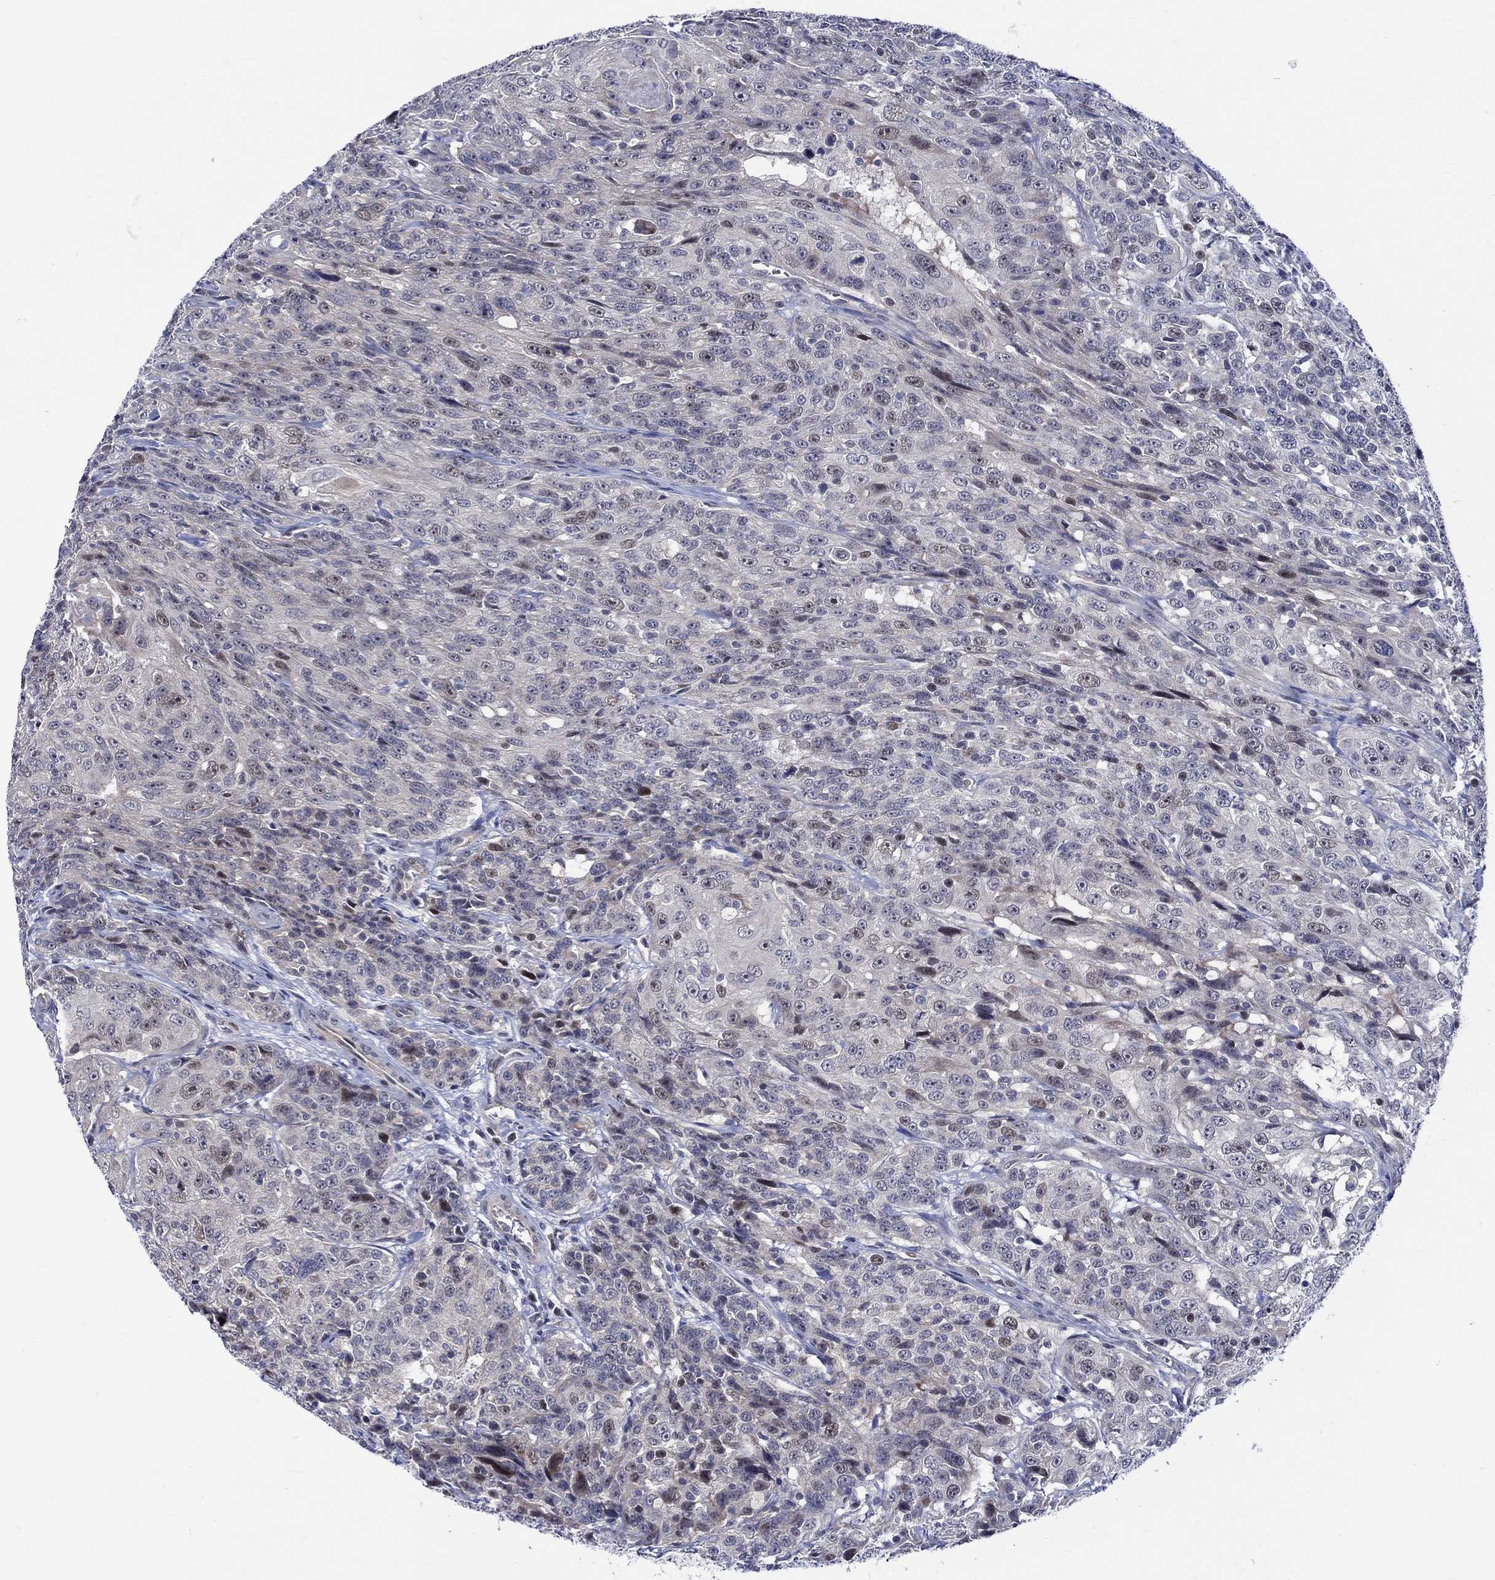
{"staining": {"intensity": "weak", "quantity": "<25%", "location": "nuclear"}, "tissue": "urothelial cancer", "cell_type": "Tumor cells", "image_type": "cancer", "snomed": [{"axis": "morphology", "description": "Urothelial carcinoma, NOS"}, {"axis": "morphology", "description": "Urothelial carcinoma, High grade"}, {"axis": "topography", "description": "Urinary bladder"}], "caption": "Tumor cells show no significant protein staining in urothelial cancer.", "gene": "E2F8", "patient": {"sex": "female", "age": 73}}